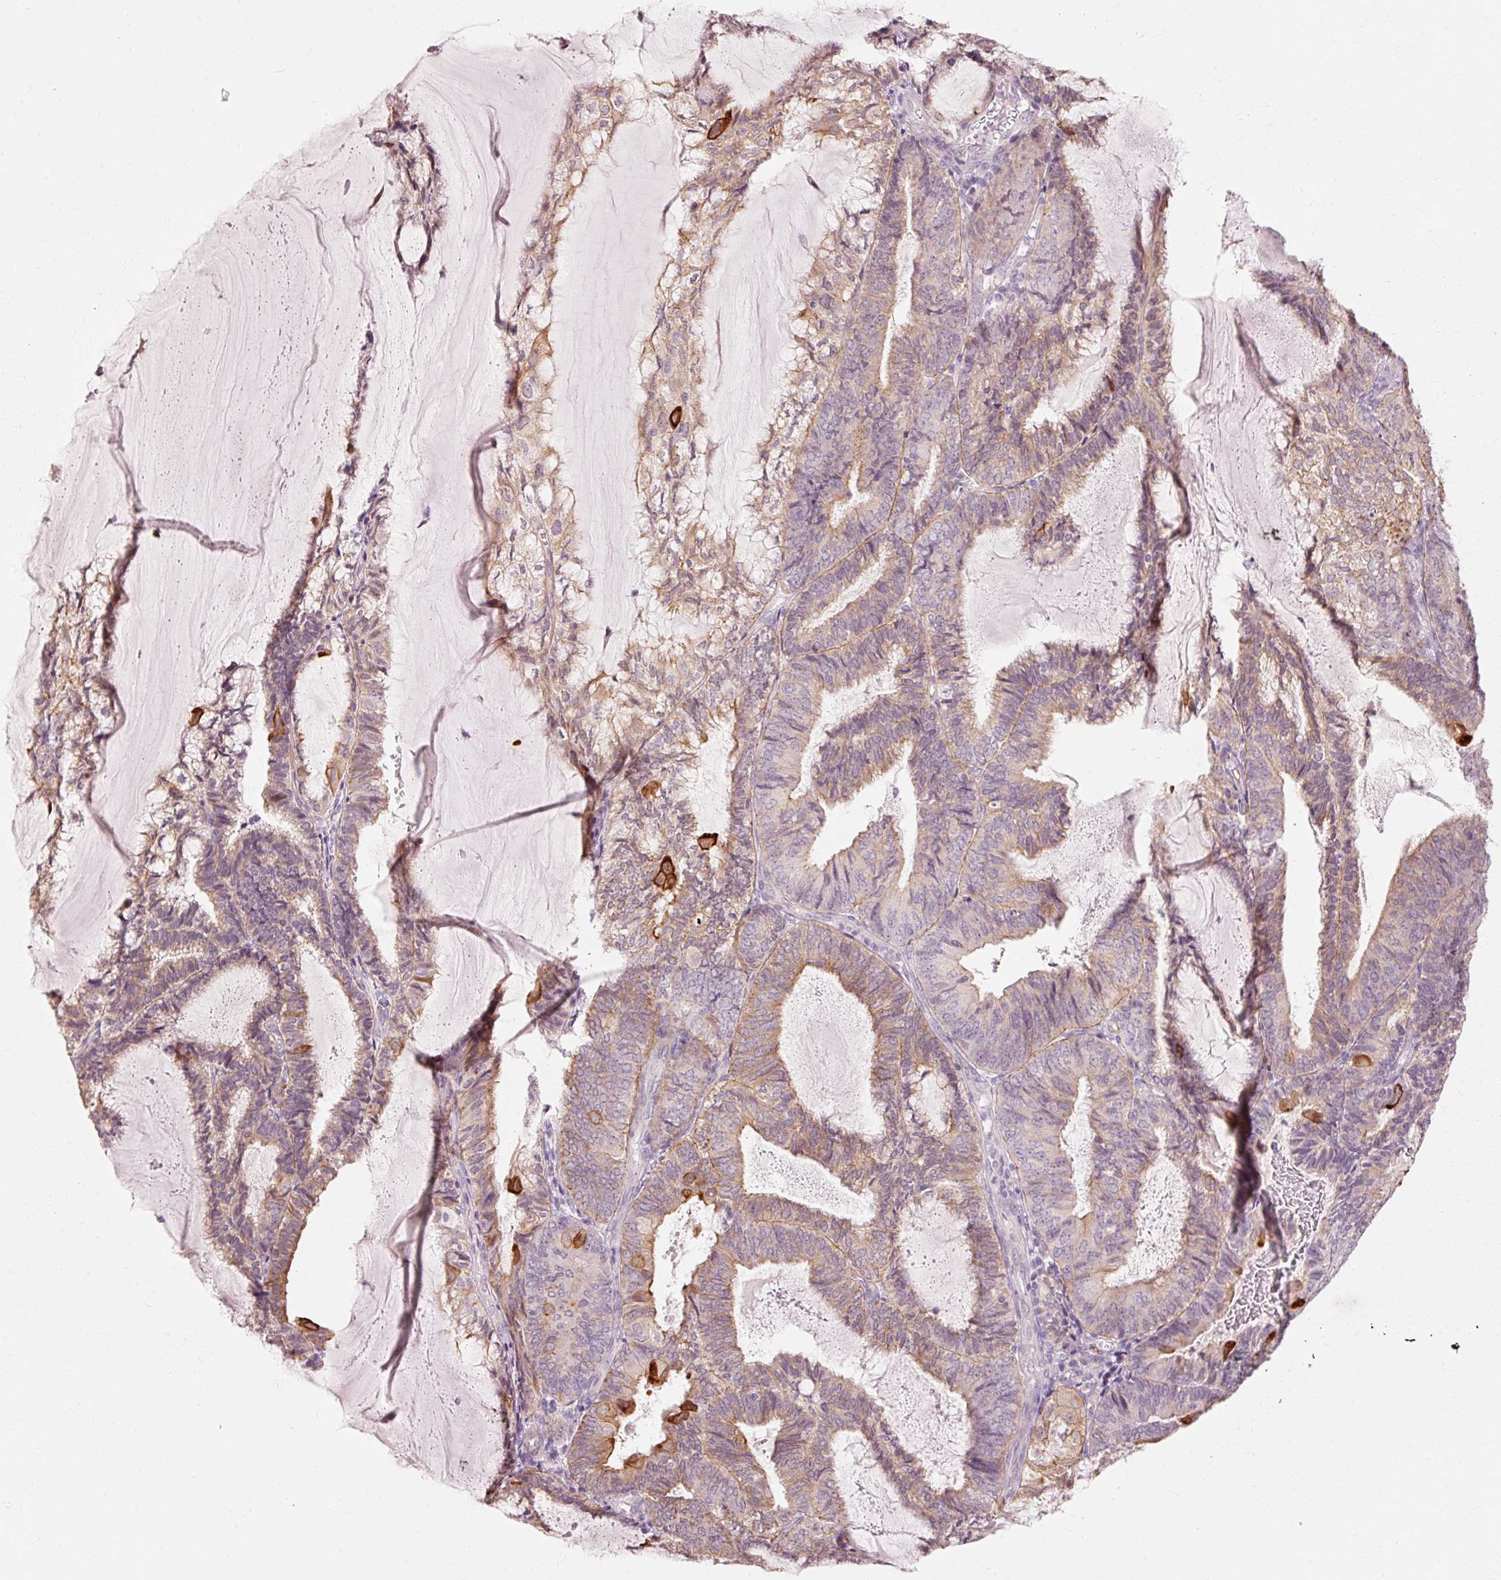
{"staining": {"intensity": "moderate", "quantity": "25%-75%", "location": "cytoplasmic/membranous"}, "tissue": "endometrial cancer", "cell_type": "Tumor cells", "image_type": "cancer", "snomed": [{"axis": "morphology", "description": "Adenocarcinoma, NOS"}, {"axis": "topography", "description": "Endometrium"}], "caption": "There is medium levels of moderate cytoplasmic/membranous expression in tumor cells of adenocarcinoma (endometrial), as demonstrated by immunohistochemical staining (brown color).", "gene": "TRIM73", "patient": {"sex": "female", "age": 81}}